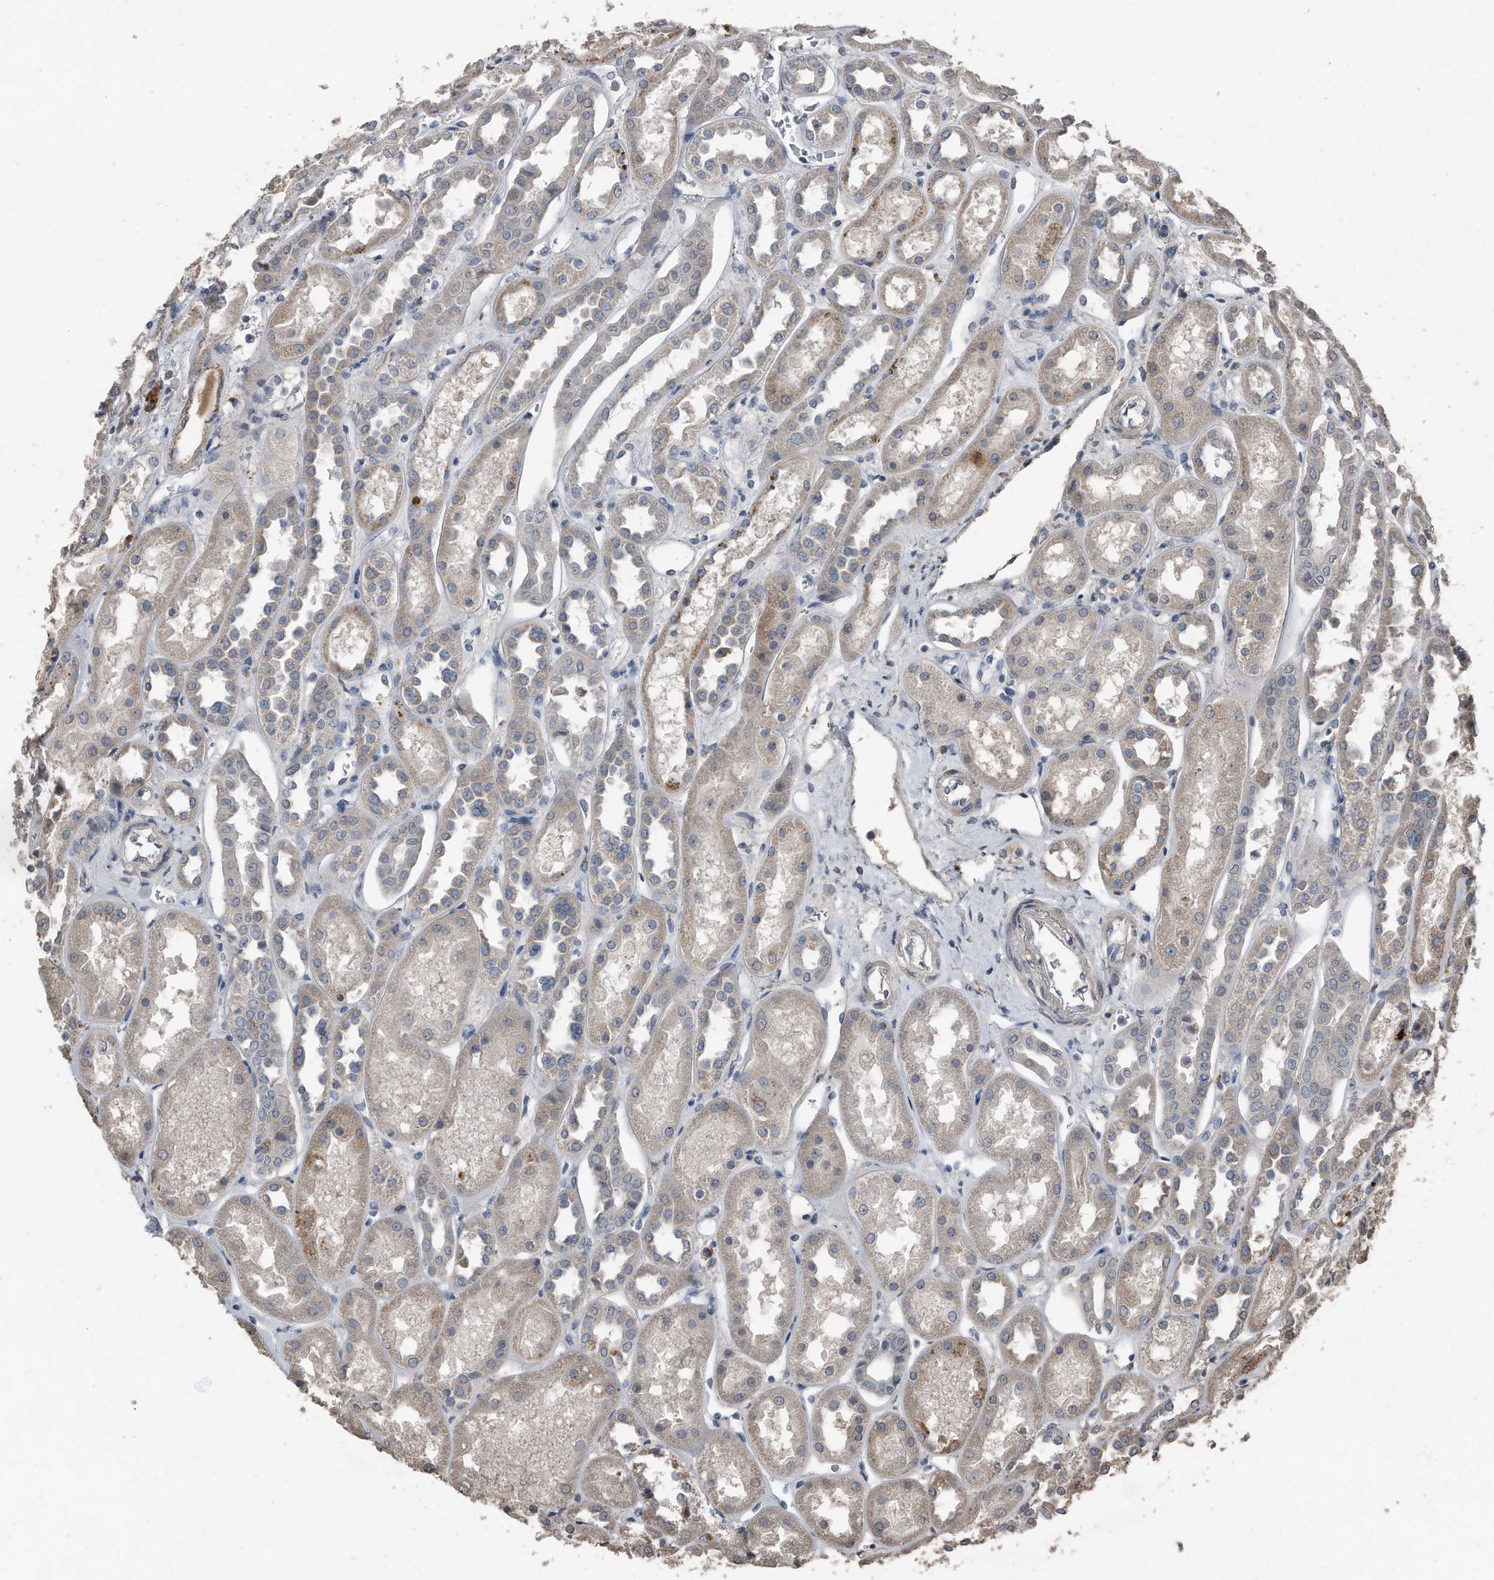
{"staining": {"intensity": "negative", "quantity": "none", "location": "none"}, "tissue": "kidney", "cell_type": "Cells in glomeruli", "image_type": "normal", "snomed": [{"axis": "morphology", "description": "Normal tissue, NOS"}, {"axis": "topography", "description": "Kidney"}], "caption": "The image displays no significant expression in cells in glomeruli of kidney.", "gene": "ANKRD10", "patient": {"sex": "male", "age": 70}}